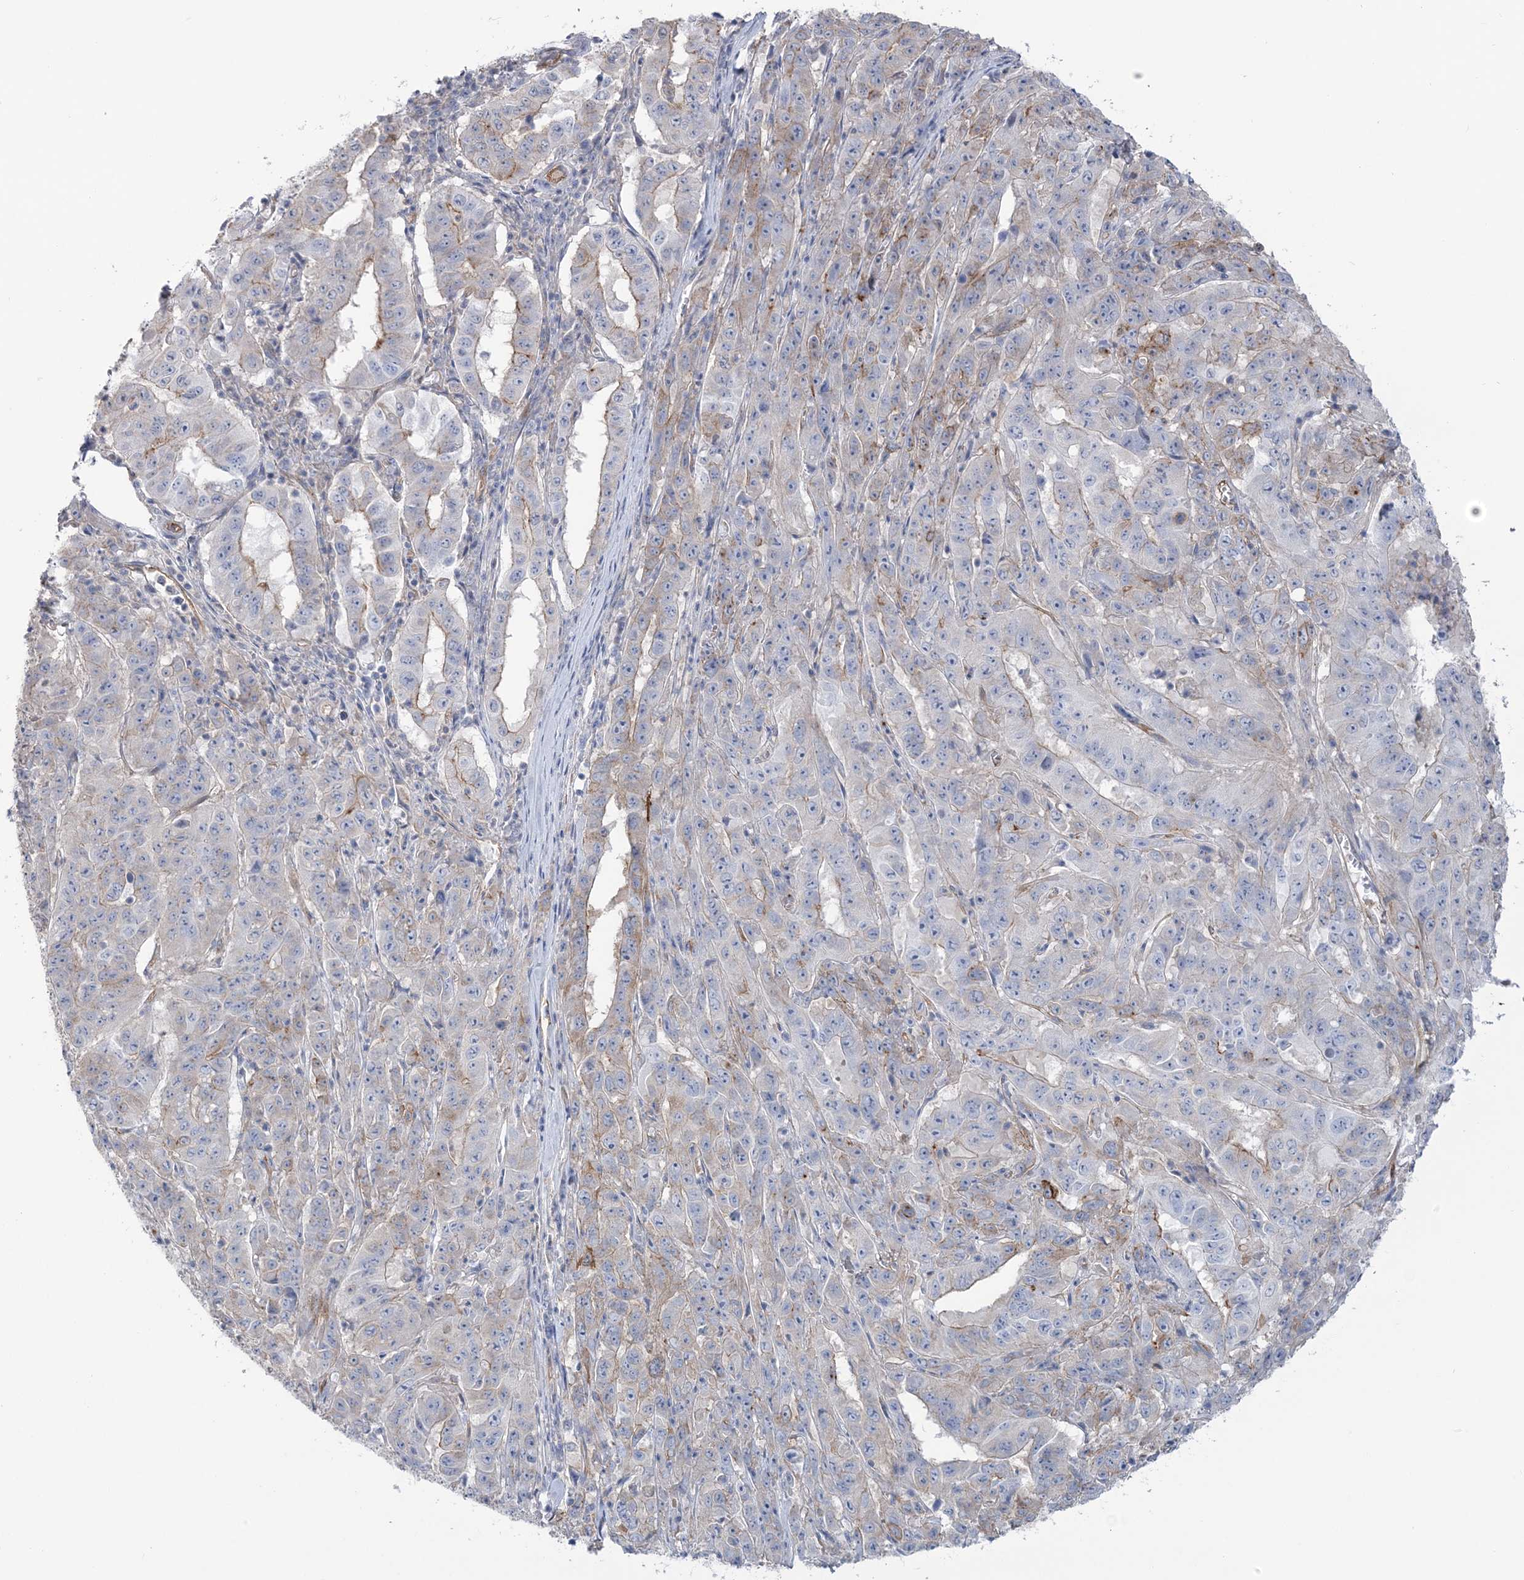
{"staining": {"intensity": "moderate", "quantity": "<25%", "location": "cytoplasmic/membranous"}, "tissue": "pancreatic cancer", "cell_type": "Tumor cells", "image_type": "cancer", "snomed": [{"axis": "morphology", "description": "Adenocarcinoma, NOS"}, {"axis": "topography", "description": "Pancreas"}], "caption": "The micrograph exhibits a brown stain indicating the presence of a protein in the cytoplasmic/membranous of tumor cells in pancreatic cancer (adenocarcinoma). (brown staining indicates protein expression, while blue staining denotes nuclei).", "gene": "RAB11FIP5", "patient": {"sex": "male", "age": 63}}